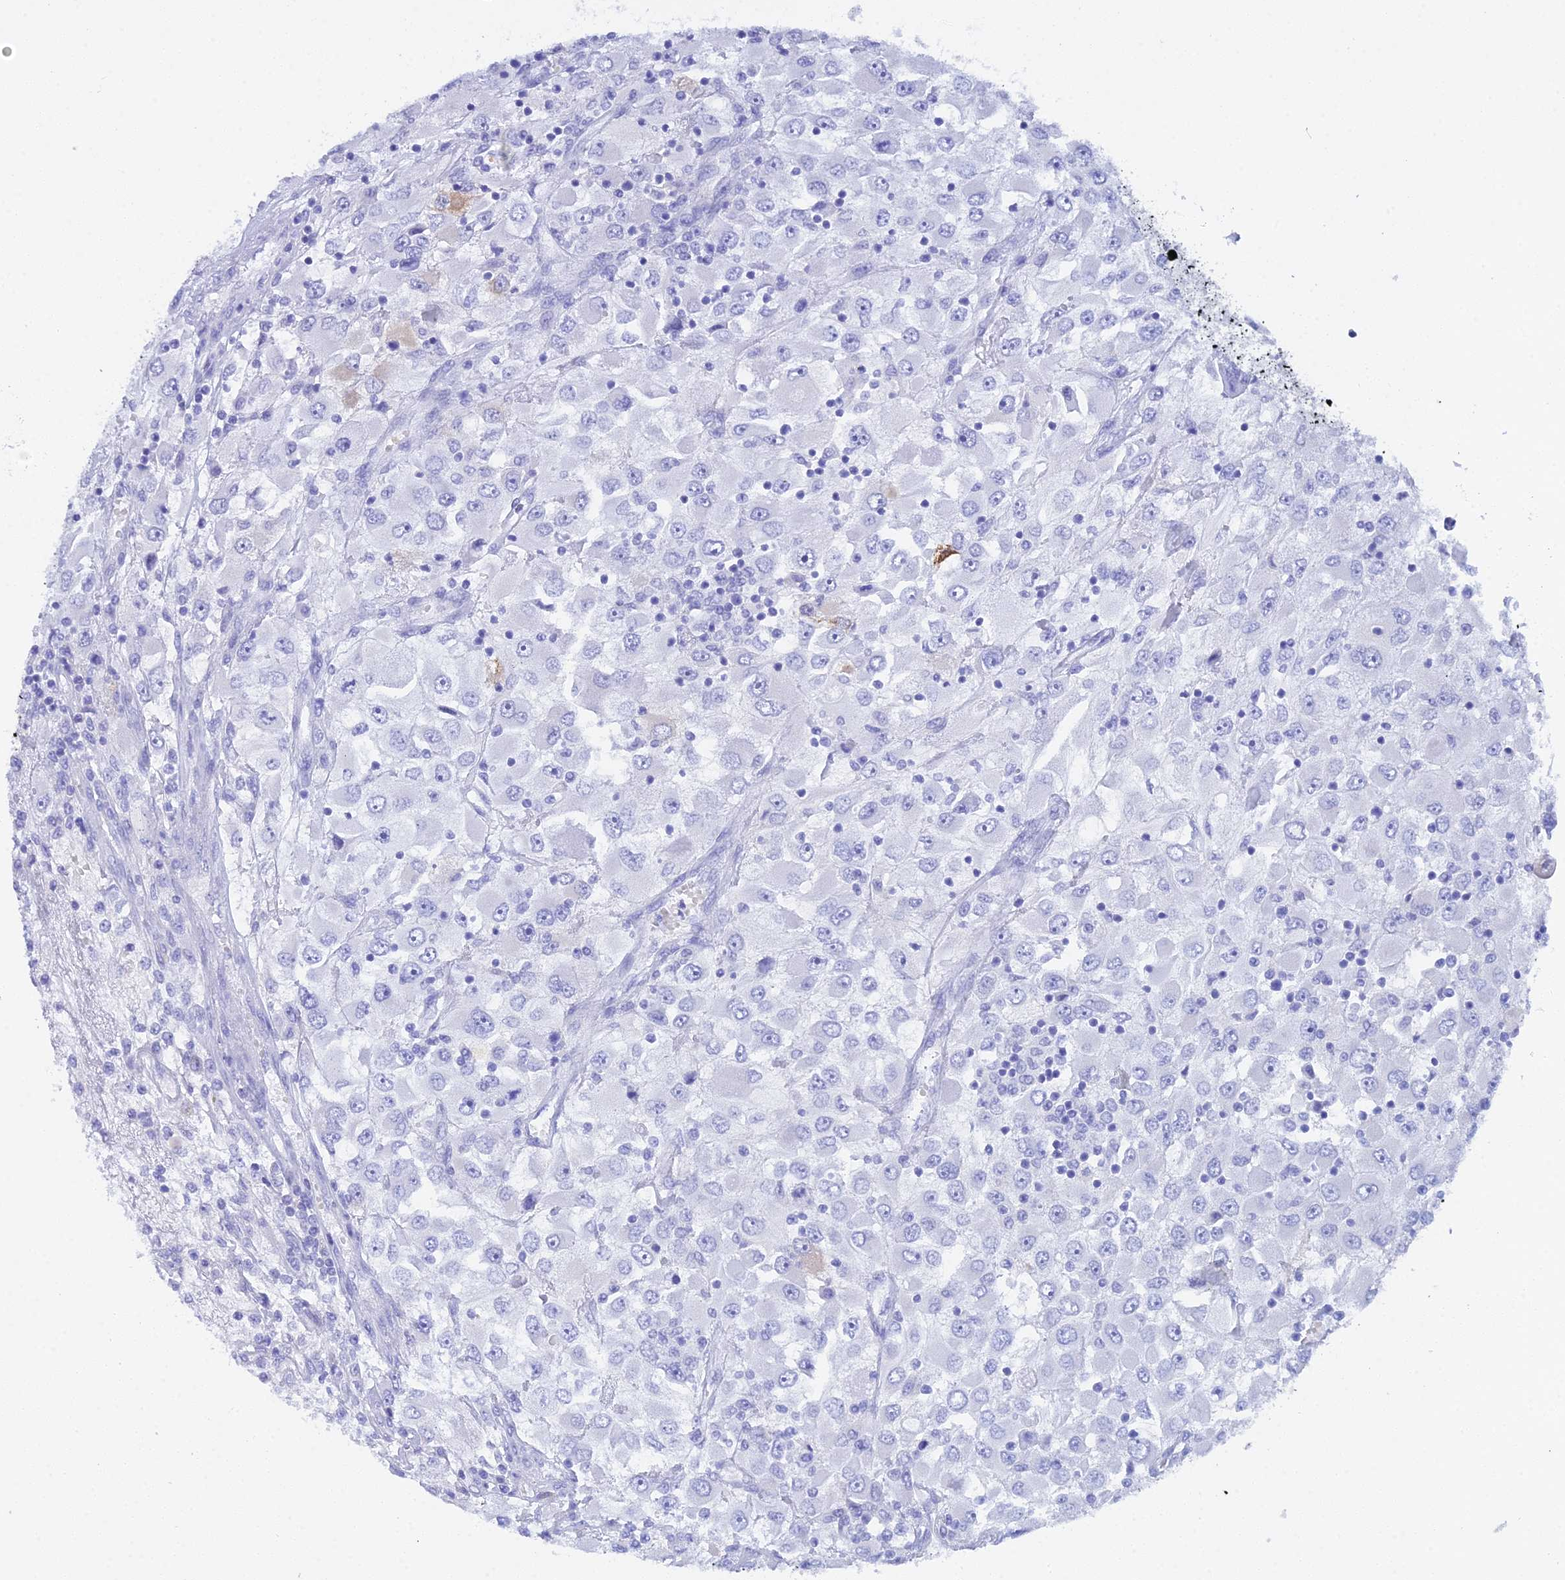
{"staining": {"intensity": "negative", "quantity": "none", "location": "none"}, "tissue": "renal cancer", "cell_type": "Tumor cells", "image_type": "cancer", "snomed": [{"axis": "morphology", "description": "Adenocarcinoma, NOS"}, {"axis": "topography", "description": "Kidney"}], "caption": "Protein analysis of adenocarcinoma (renal) reveals no significant expression in tumor cells.", "gene": "REG1A", "patient": {"sex": "female", "age": 52}}